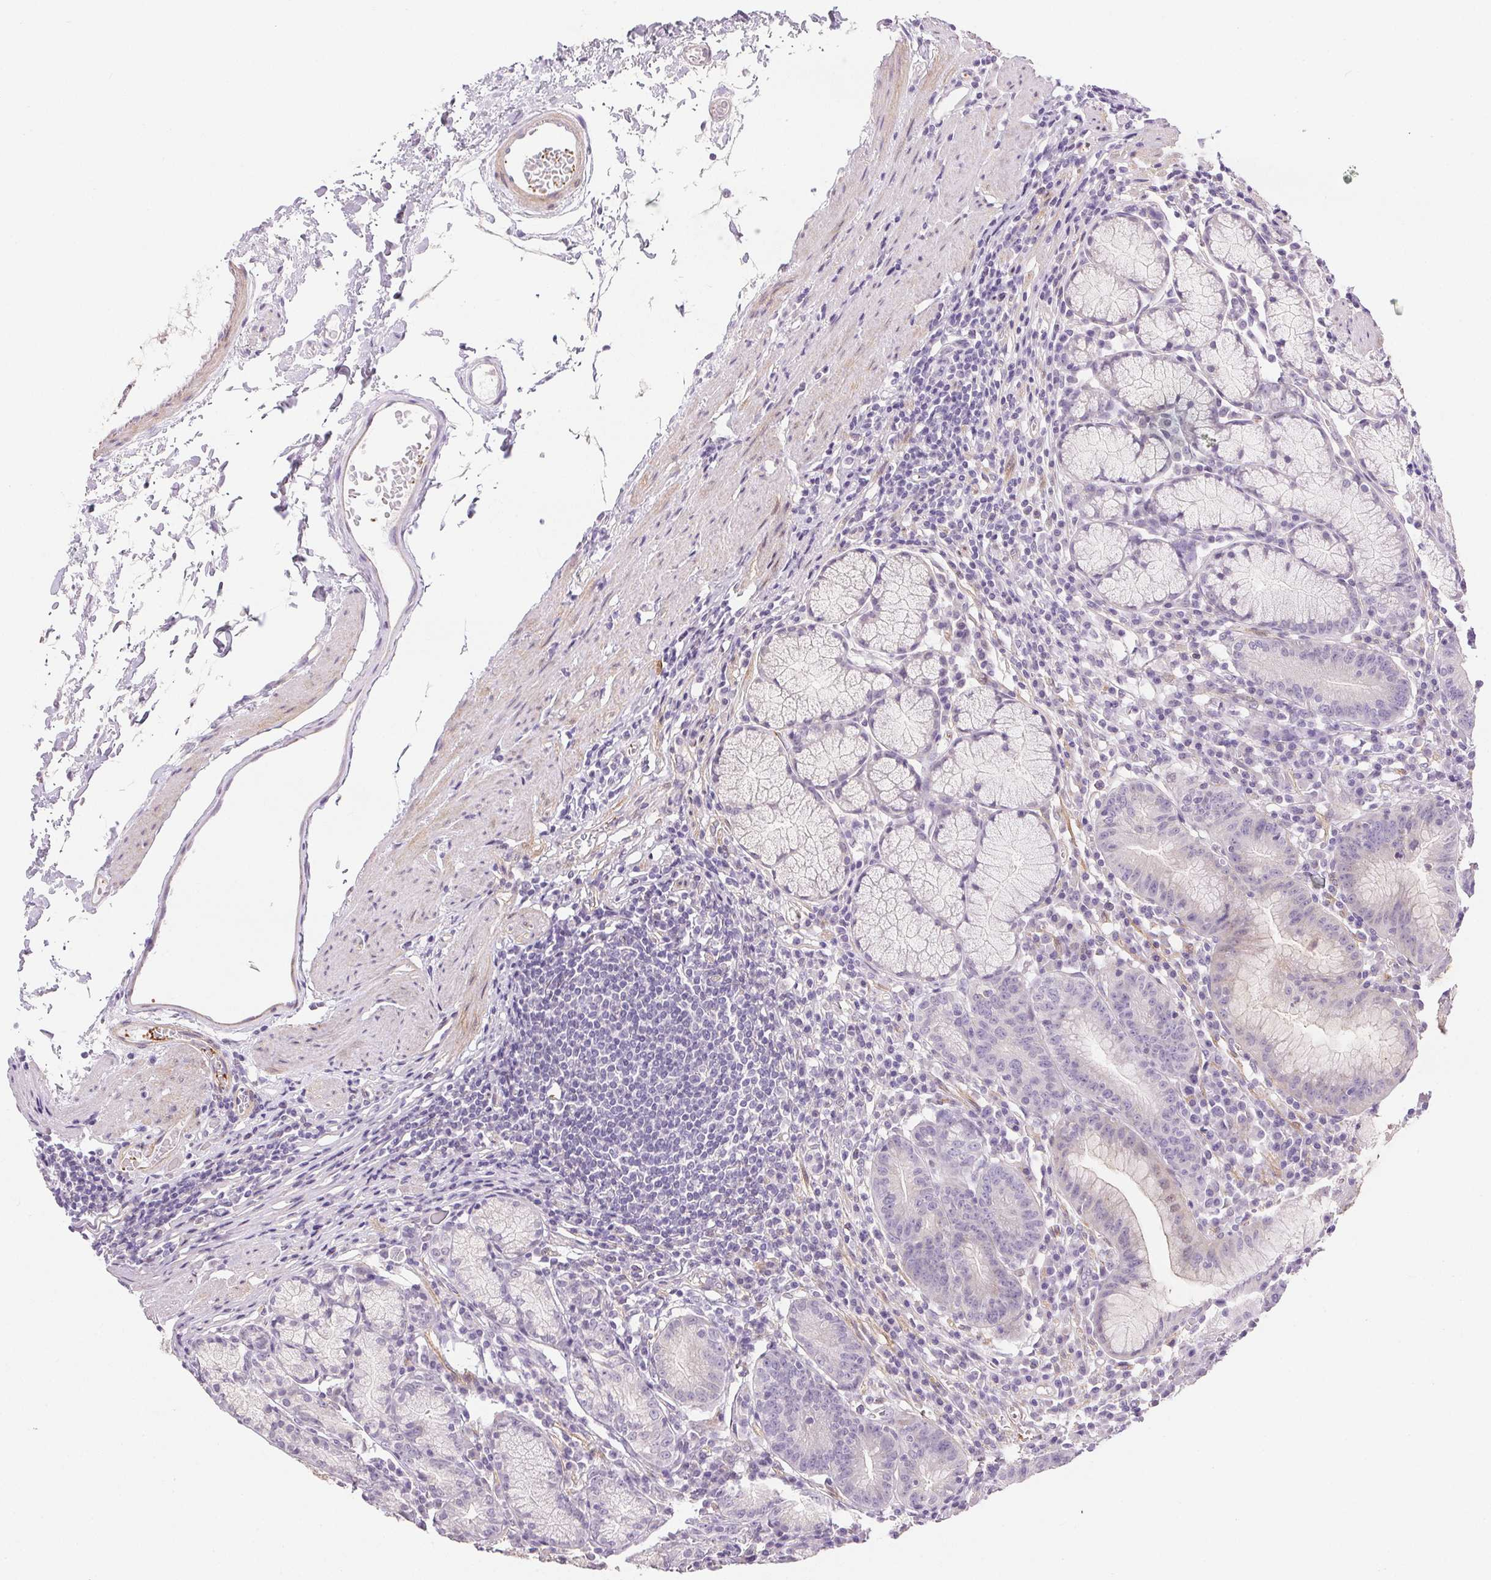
{"staining": {"intensity": "negative", "quantity": "none", "location": "none"}, "tissue": "stomach", "cell_type": "Glandular cells", "image_type": "normal", "snomed": [{"axis": "morphology", "description": "Normal tissue, NOS"}, {"axis": "topography", "description": "Stomach"}], "caption": "IHC of benign stomach reveals no staining in glandular cells.", "gene": "PRL", "patient": {"sex": "male", "age": 55}}